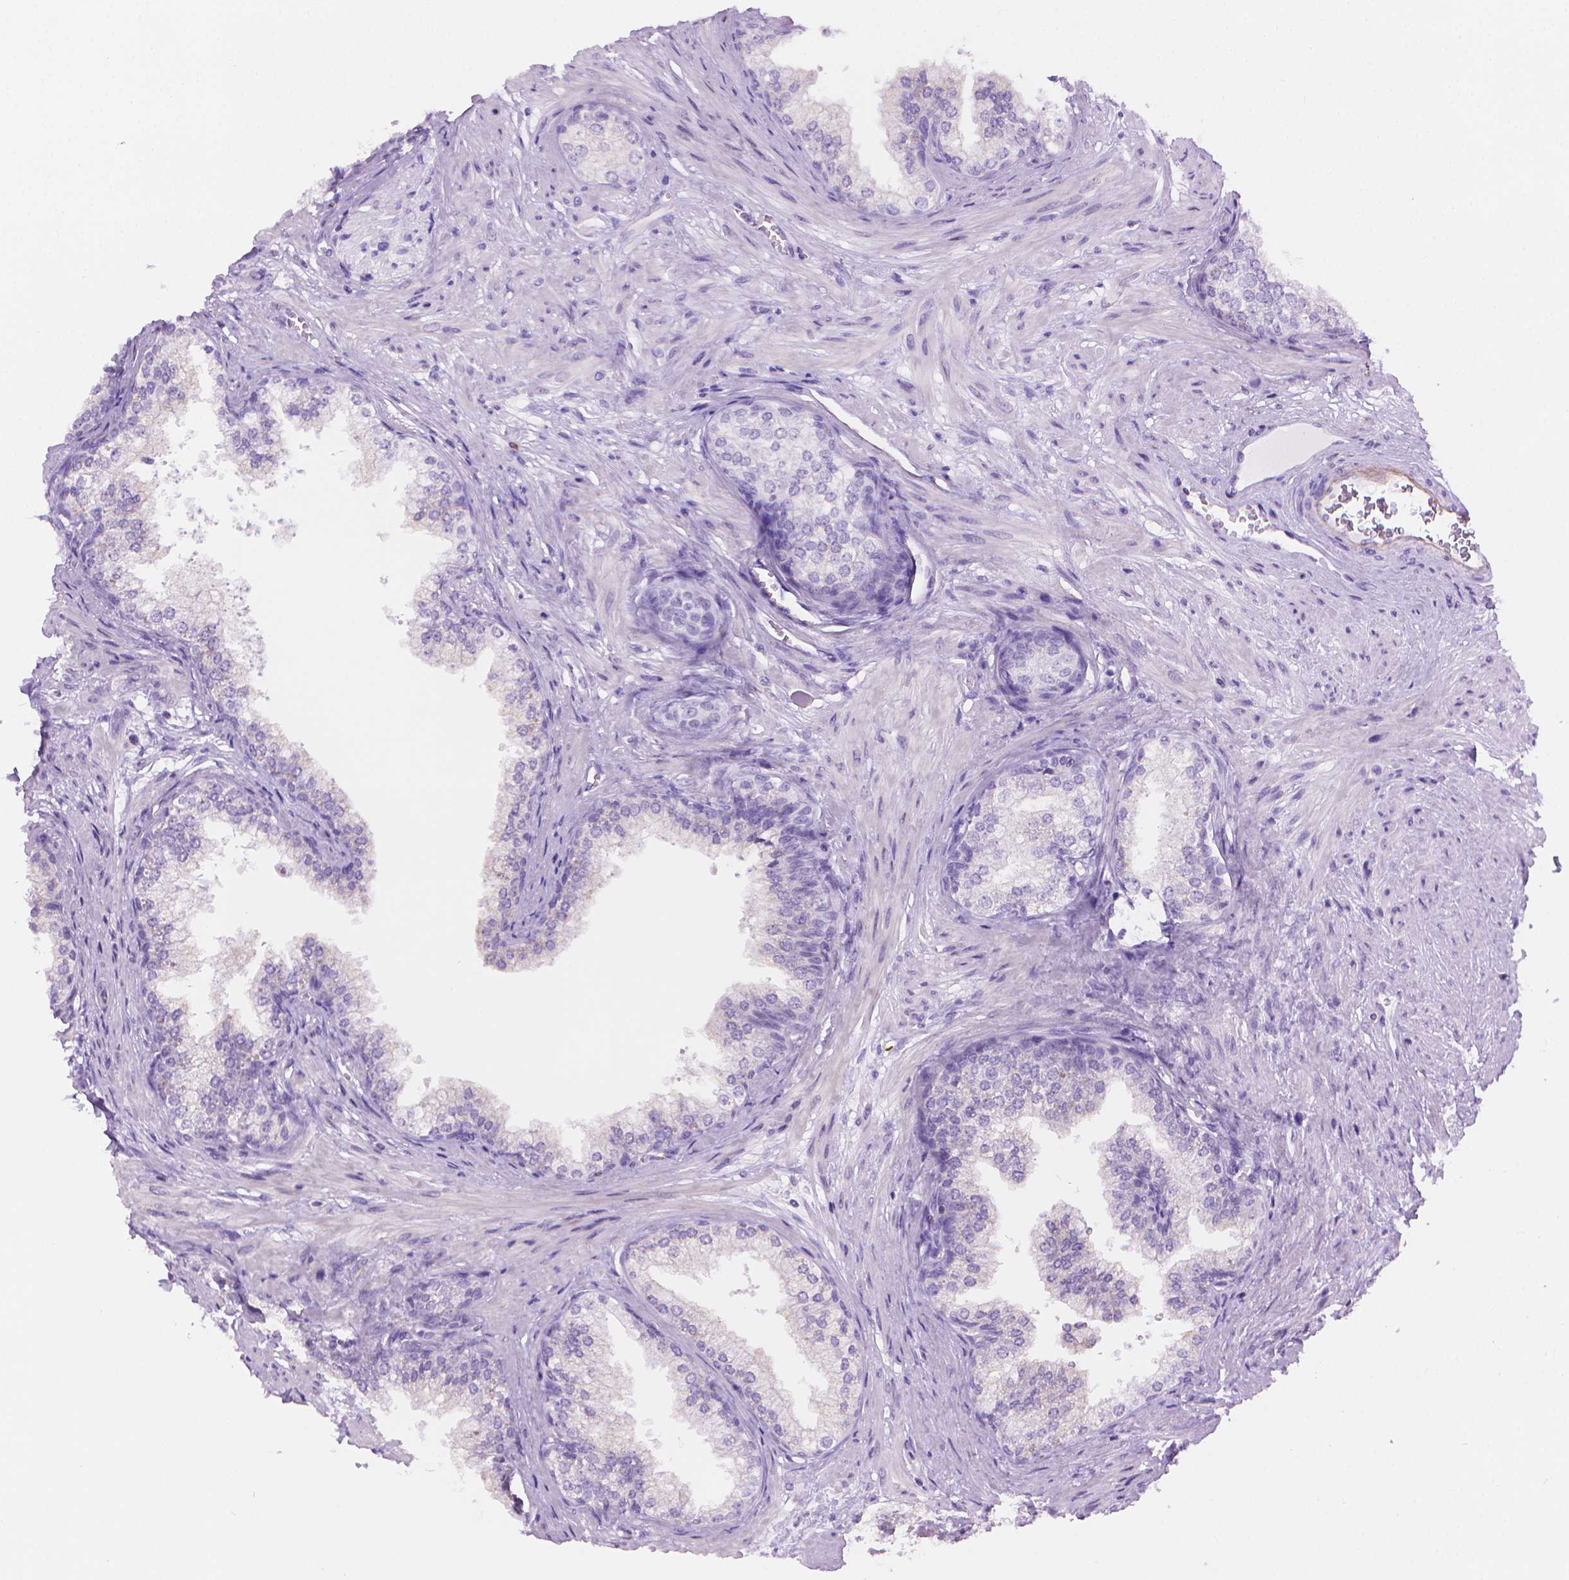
{"staining": {"intensity": "negative", "quantity": "none", "location": "none"}, "tissue": "prostate", "cell_type": "Glandular cells", "image_type": "normal", "snomed": [{"axis": "morphology", "description": "Normal tissue, NOS"}, {"axis": "topography", "description": "Prostate"}], "caption": "Micrograph shows no protein expression in glandular cells of unremarkable prostate. Brightfield microscopy of immunohistochemistry stained with DAB (3,3'-diaminobenzidine) (brown) and hematoxylin (blue), captured at high magnification.", "gene": "TMEM184A", "patient": {"sex": "male", "age": 79}}